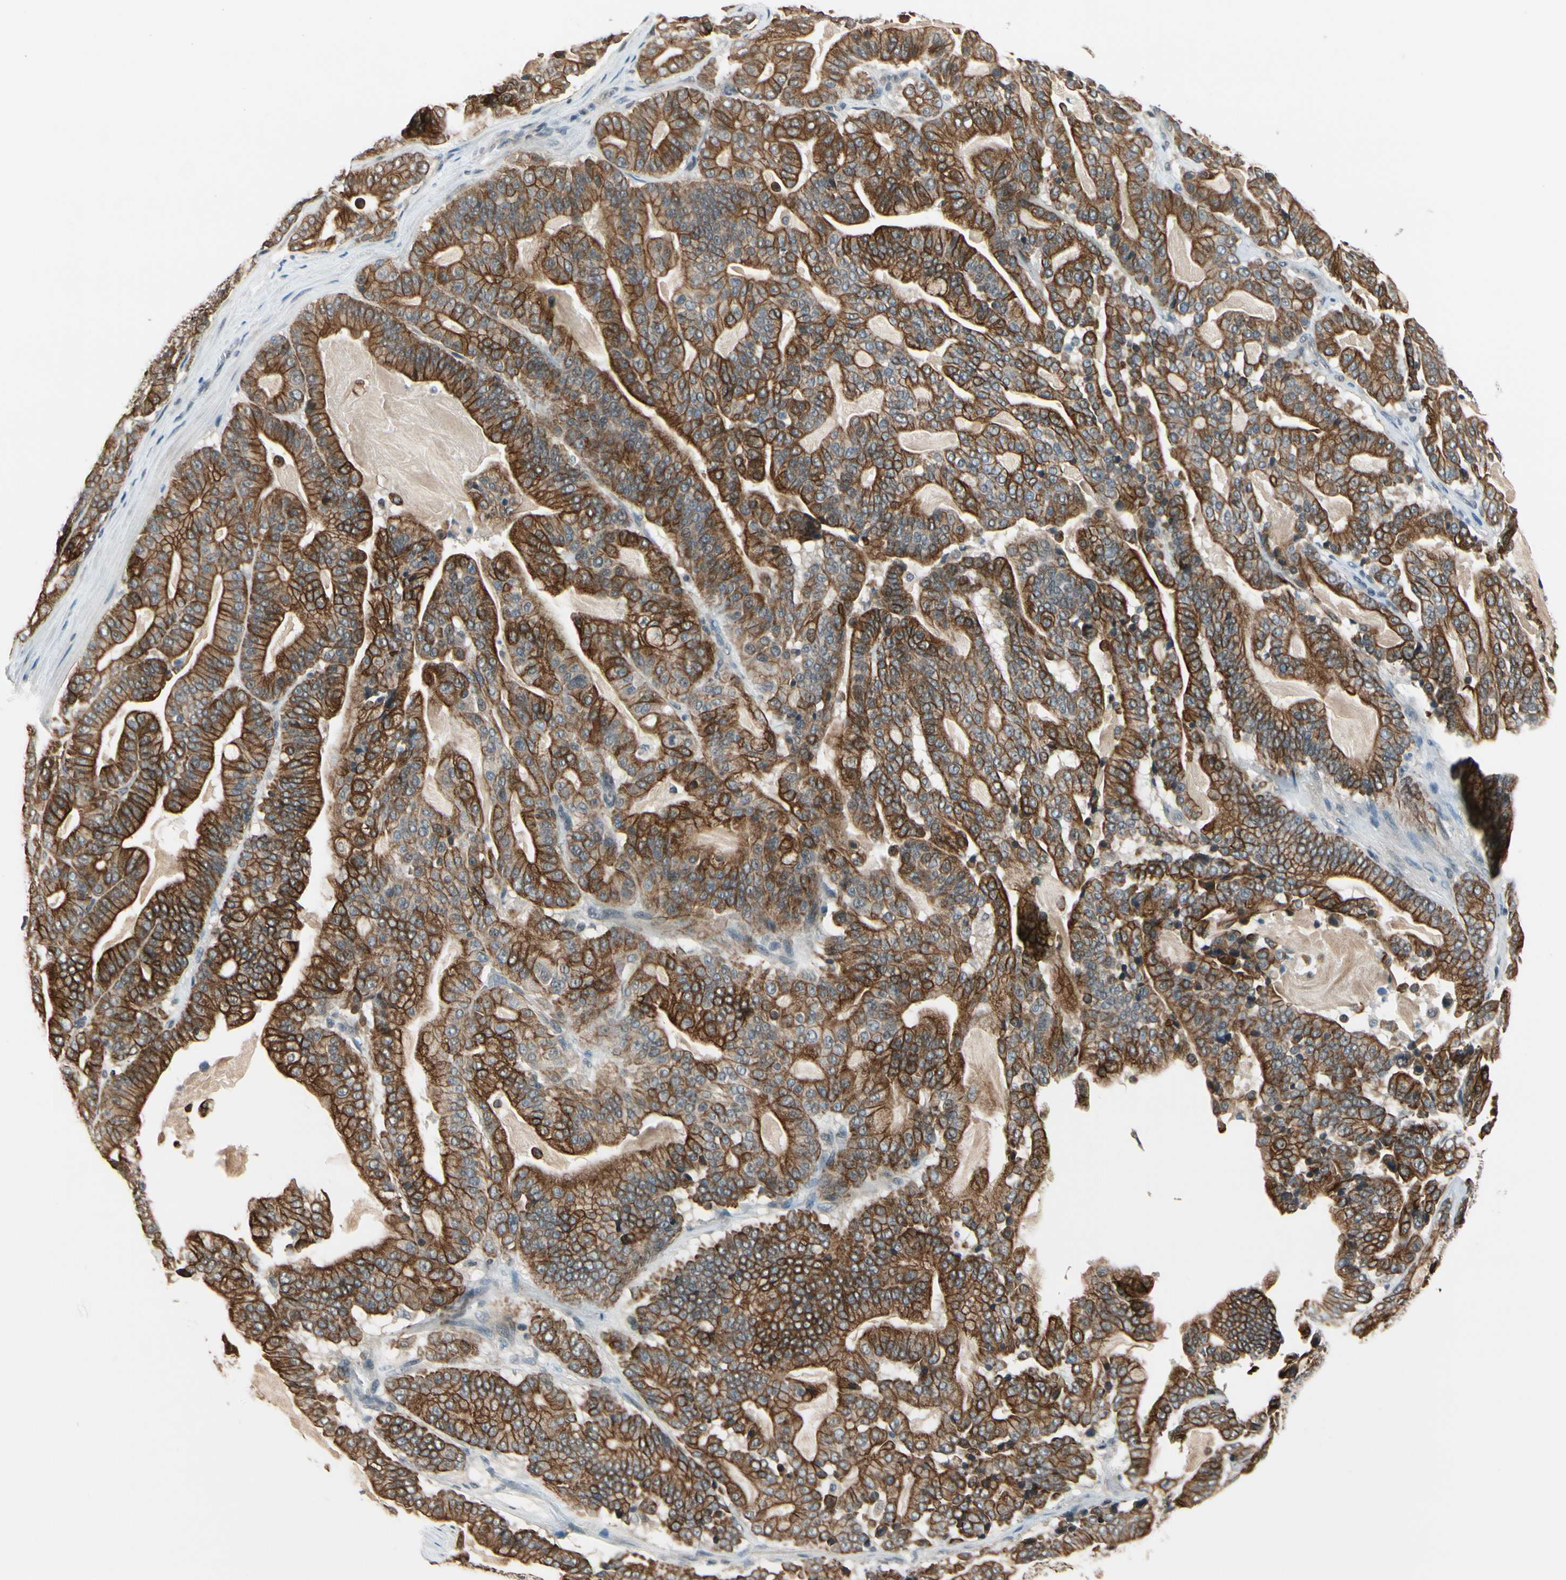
{"staining": {"intensity": "strong", "quantity": ">75%", "location": "cytoplasmic/membranous"}, "tissue": "pancreatic cancer", "cell_type": "Tumor cells", "image_type": "cancer", "snomed": [{"axis": "morphology", "description": "Adenocarcinoma, NOS"}, {"axis": "topography", "description": "Pancreas"}], "caption": "Protein expression by IHC reveals strong cytoplasmic/membranous positivity in about >75% of tumor cells in pancreatic cancer.", "gene": "TAF12", "patient": {"sex": "male", "age": 63}}